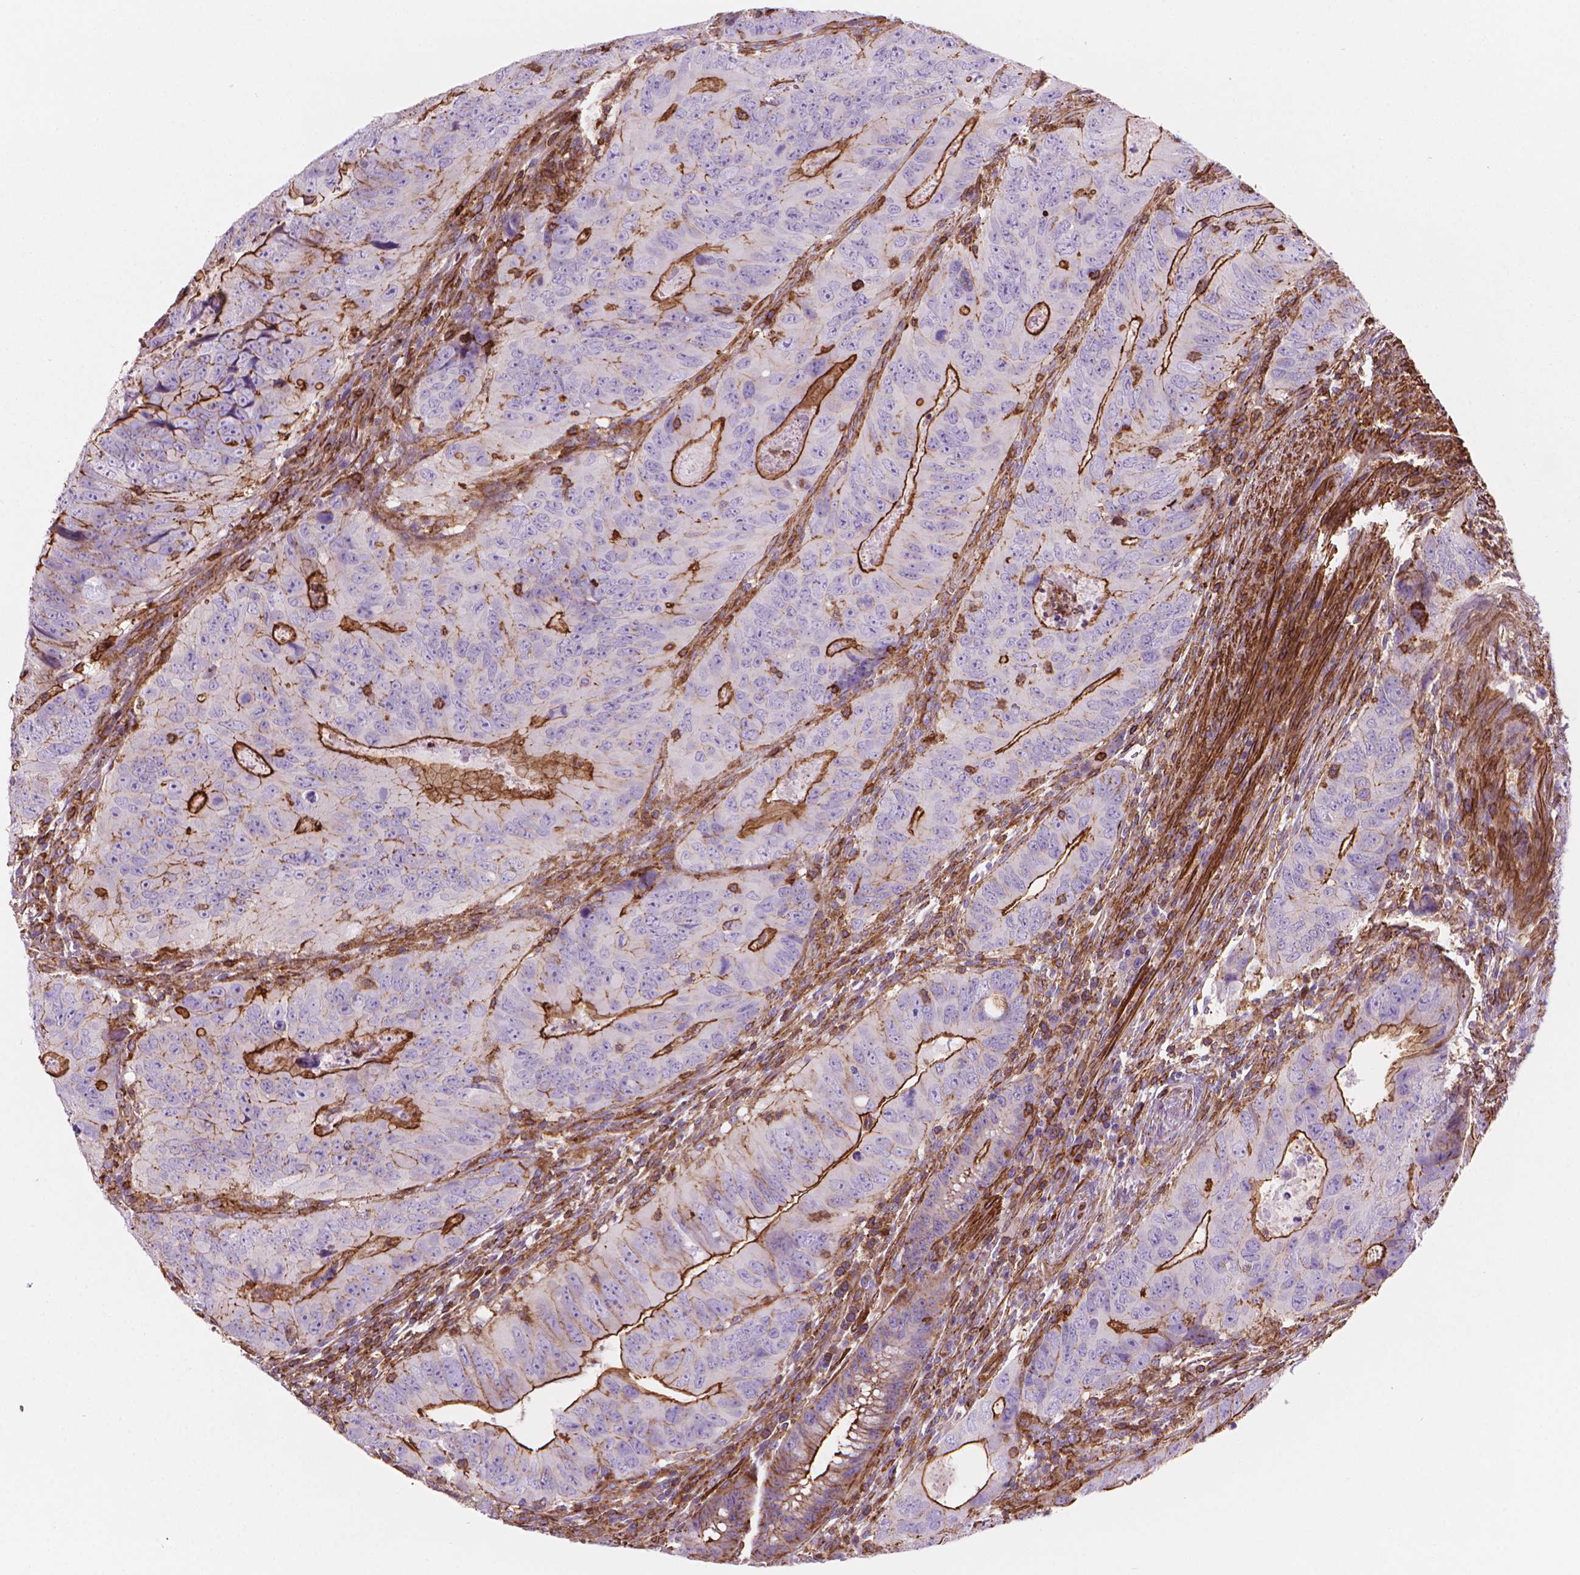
{"staining": {"intensity": "strong", "quantity": "25%-75%", "location": "cytoplasmic/membranous"}, "tissue": "colorectal cancer", "cell_type": "Tumor cells", "image_type": "cancer", "snomed": [{"axis": "morphology", "description": "Adenocarcinoma, NOS"}, {"axis": "topography", "description": "Colon"}], "caption": "A high-resolution image shows immunohistochemistry (IHC) staining of adenocarcinoma (colorectal), which displays strong cytoplasmic/membranous staining in approximately 25%-75% of tumor cells.", "gene": "PATJ", "patient": {"sex": "male", "age": 79}}